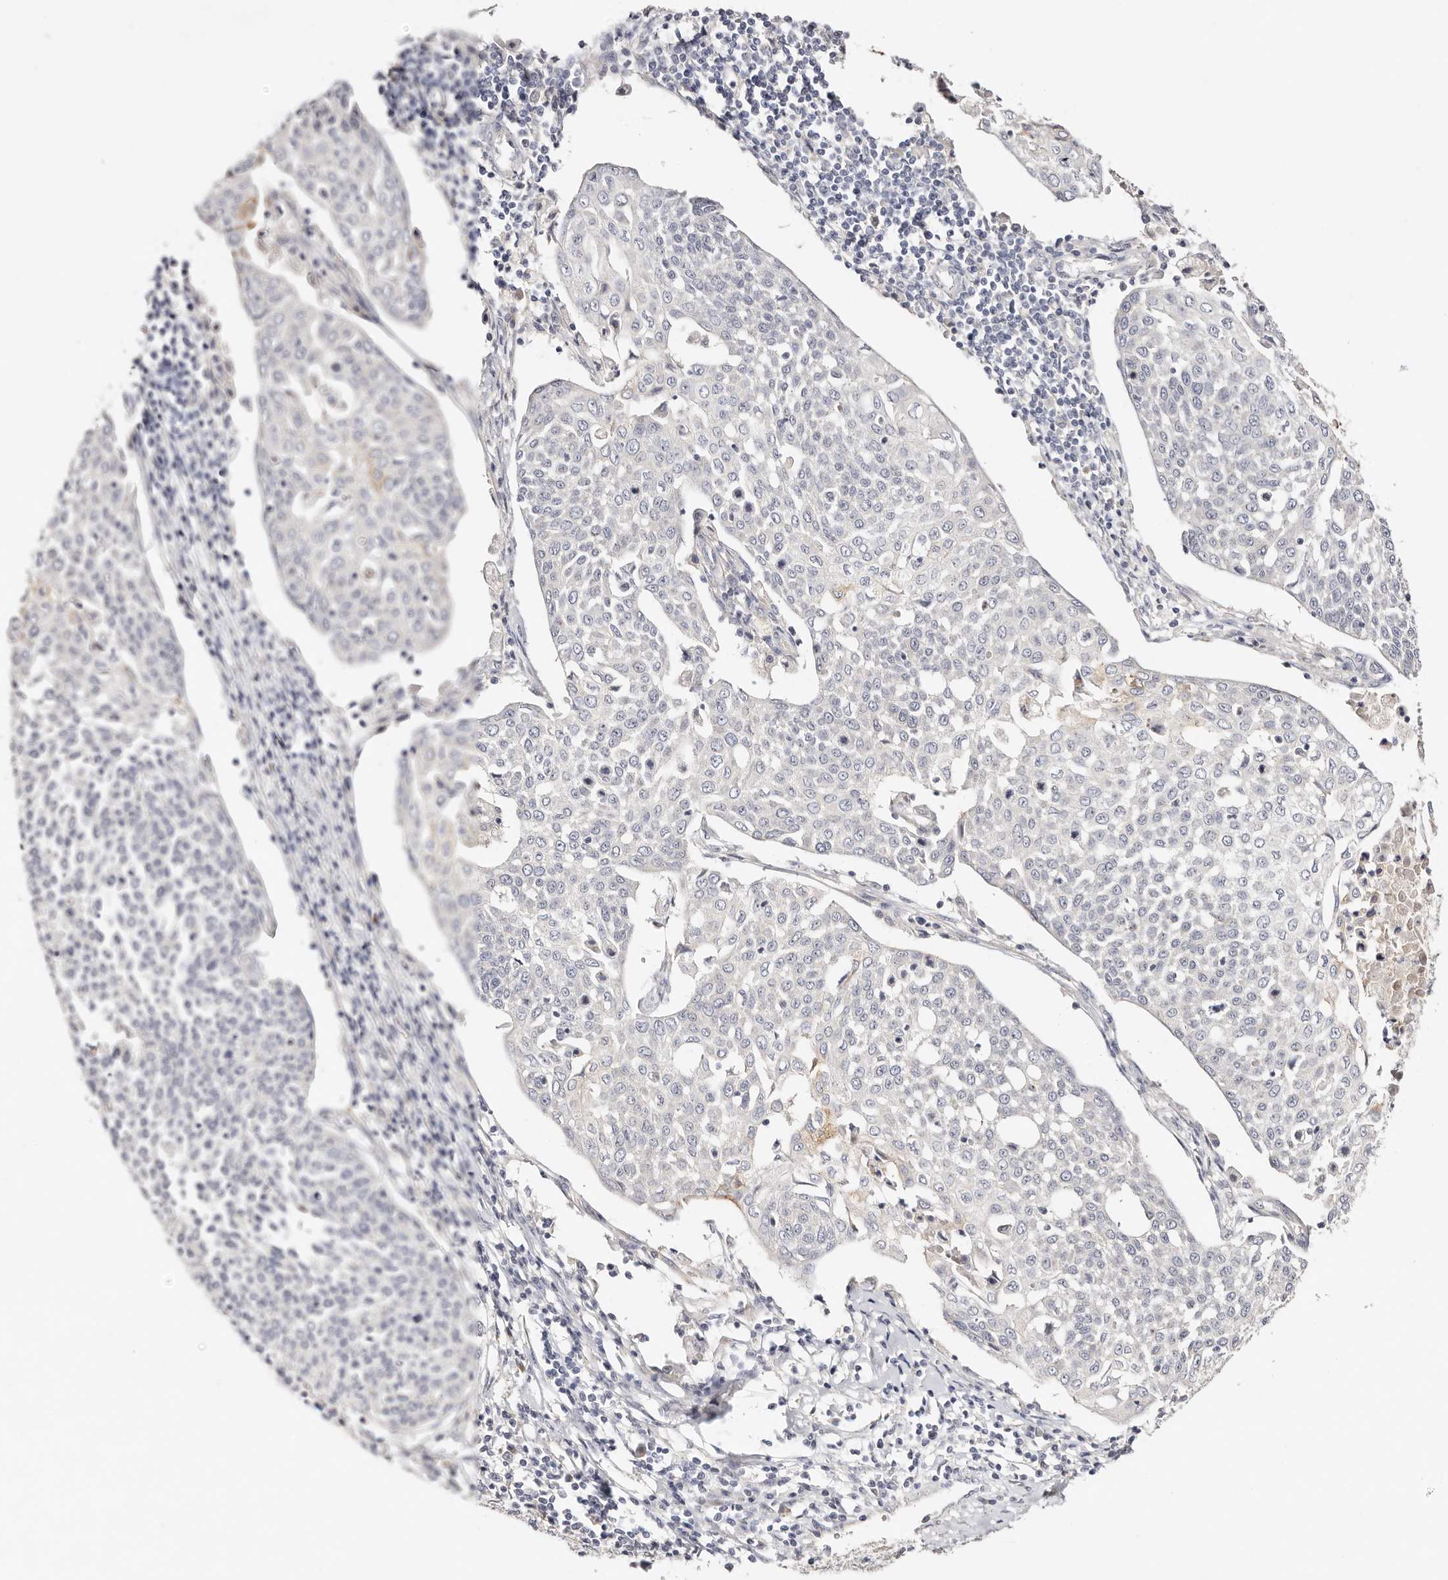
{"staining": {"intensity": "negative", "quantity": "none", "location": "none"}, "tissue": "cervical cancer", "cell_type": "Tumor cells", "image_type": "cancer", "snomed": [{"axis": "morphology", "description": "Squamous cell carcinoma, NOS"}, {"axis": "topography", "description": "Cervix"}], "caption": "The histopathology image shows no significant positivity in tumor cells of squamous cell carcinoma (cervical). The staining was performed using DAB to visualize the protein expression in brown, while the nuclei were stained in blue with hematoxylin (Magnification: 20x).", "gene": "DNASE1", "patient": {"sex": "female", "age": 34}}